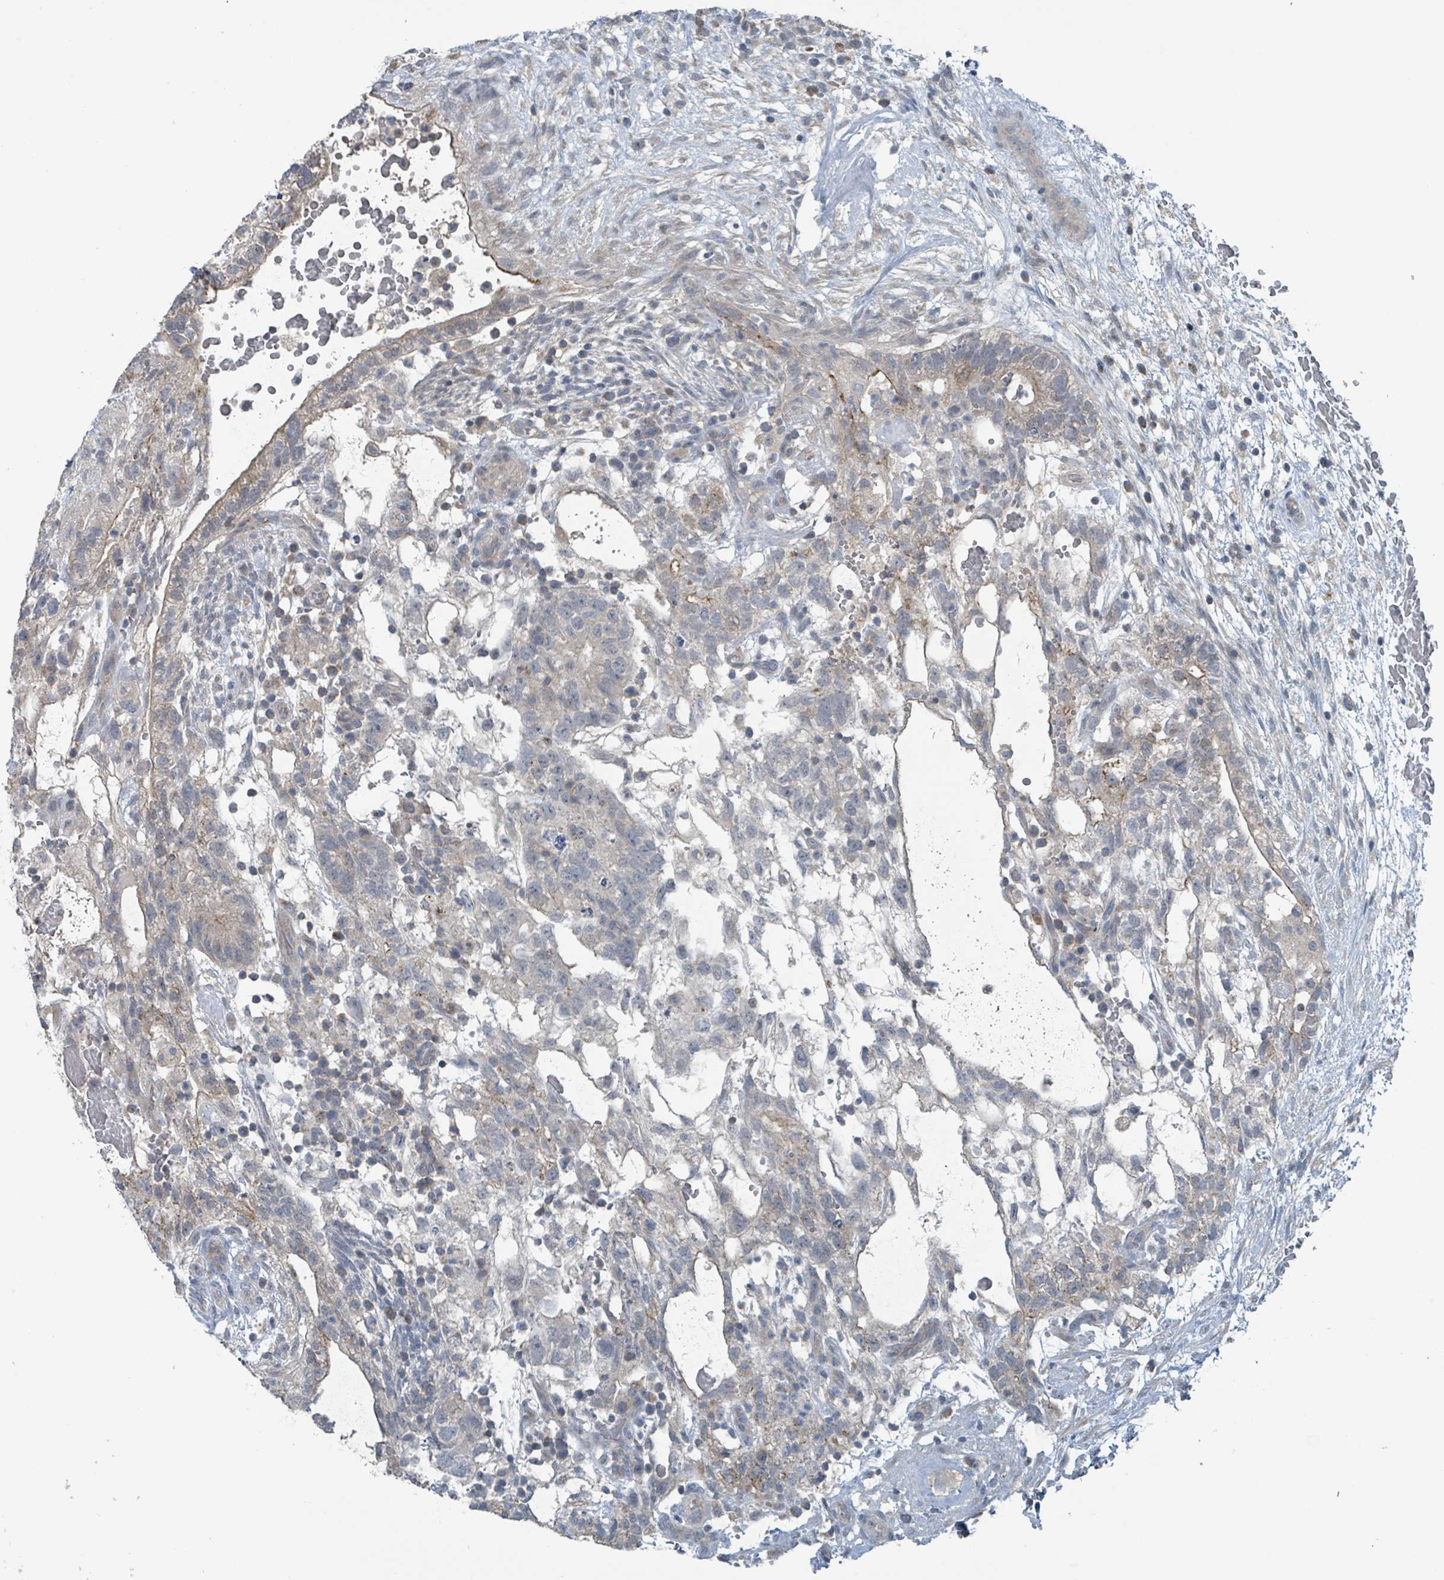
{"staining": {"intensity": "strong", "quantity": "<25%", "location": "cytoplasmic/membranous"}, "tissue": "testis cancer", "cell_type": "Tumor cells", "image_type": "cancer", "snomed": [{"axis": "morphology", "description": "Normal tissue, NOS"}, {"axis": "morphology", "description": "Carcinoma, Embryonal, NOS"}, {"axis": "topography", "description": "Testis"}], "caption": "A brown stain labels strong cytoplasmic/membranous staining of a protein in human testis cancer tumor cells.", "gene": "ACBD4", "patient": {"sex": "male", "age": 32}}